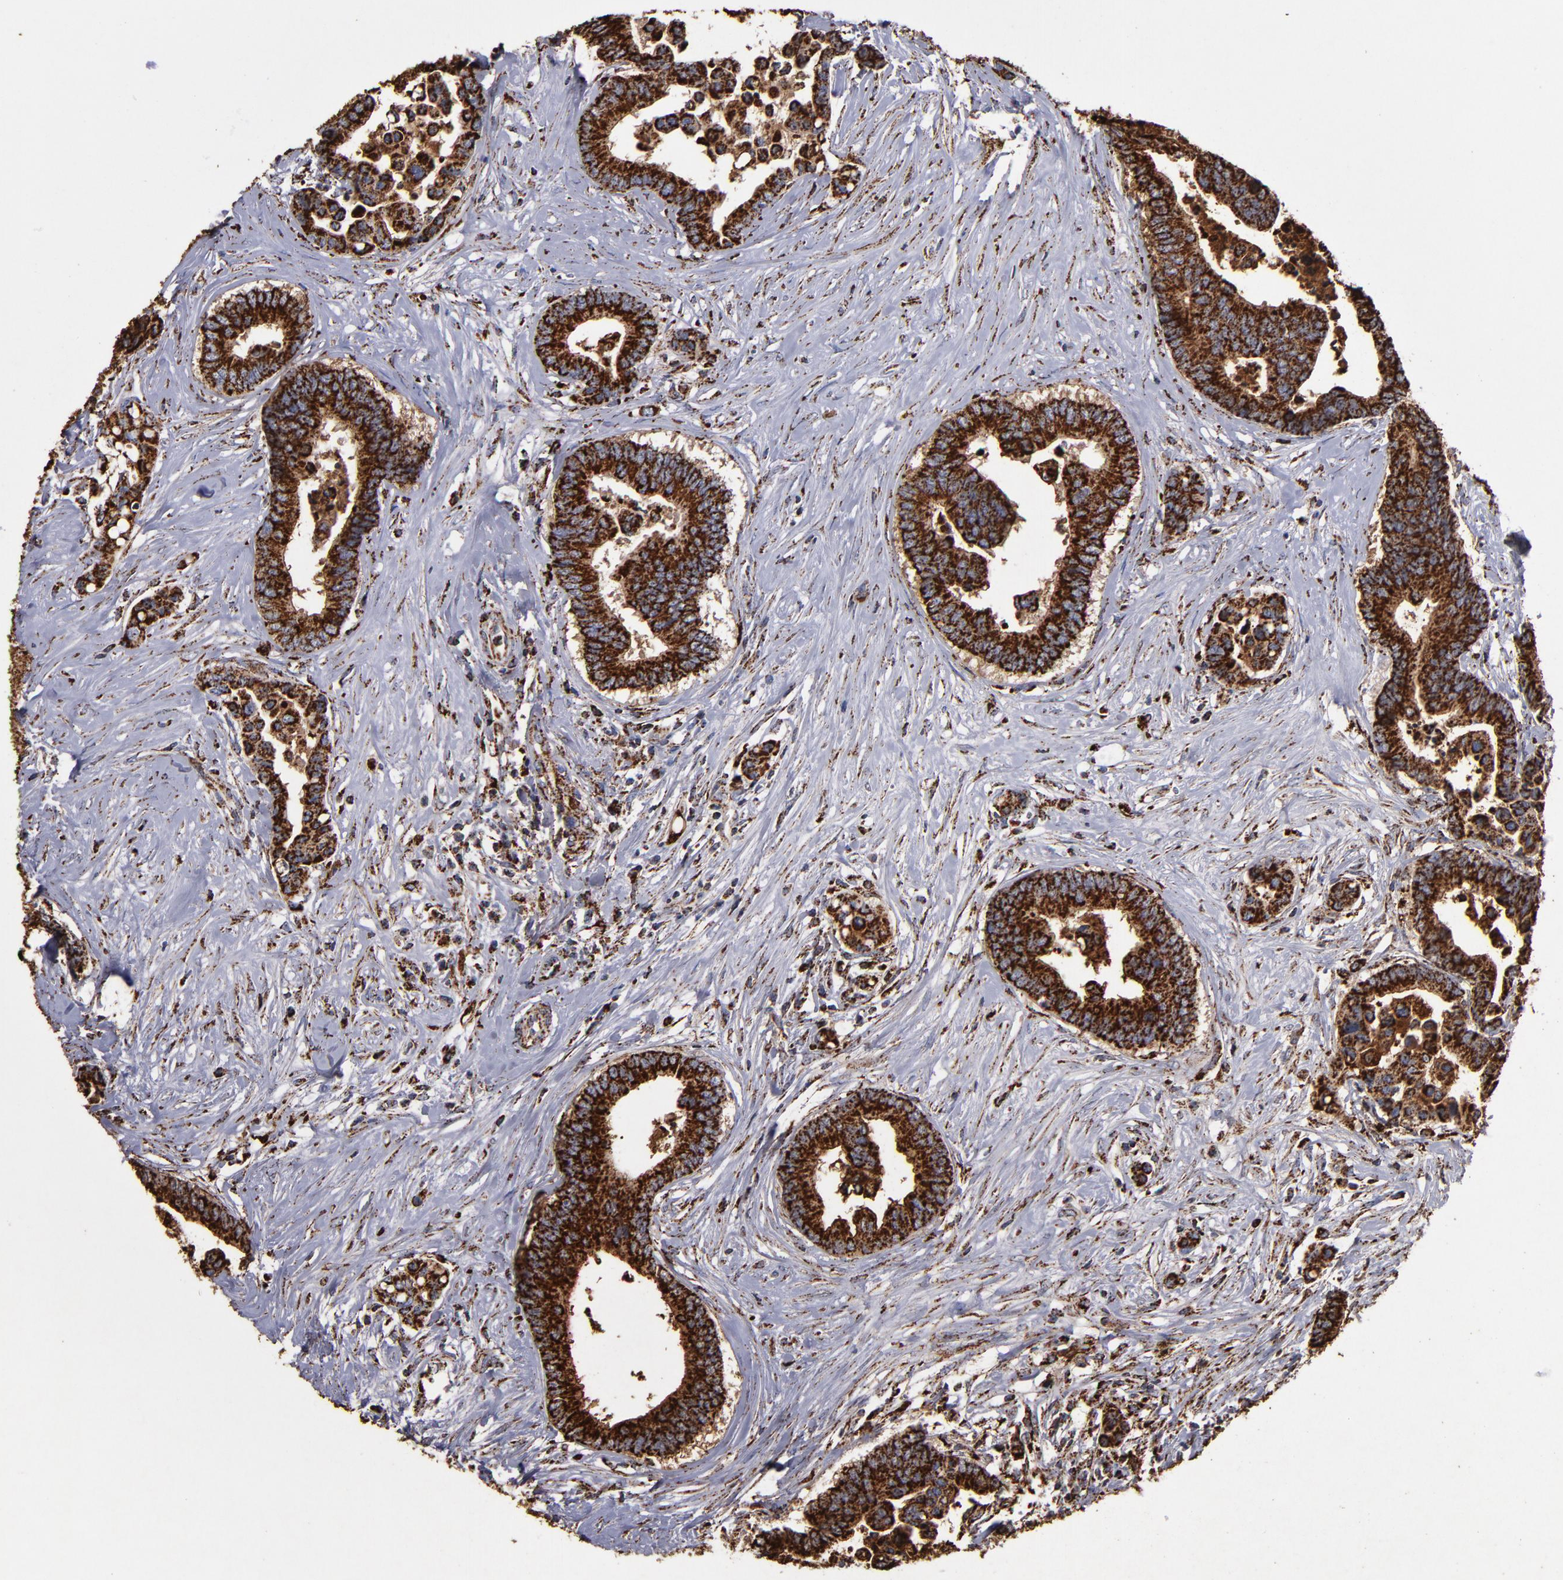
{"staining": {"intensity": "strong", "quantity": ">75%", "location": "cytoplasmic/membranous"}, "tissue": "colorectal cancer", "cell_type": "Tumor cells", "image_type": "cancer", "snomed": [{"axis": "morphology", "description": "Adenocarcinoma, NOS"}, {"axis": "topography", "description": "Colon"}], "caption": "Immunohistochemical staining of human colorectal cancer demonstrates strong cytoplasmic/membranous protein expression in about >75% of tumor cells.", "gene": "SOD2", "patient": {"sex": "male", "age": 82}}